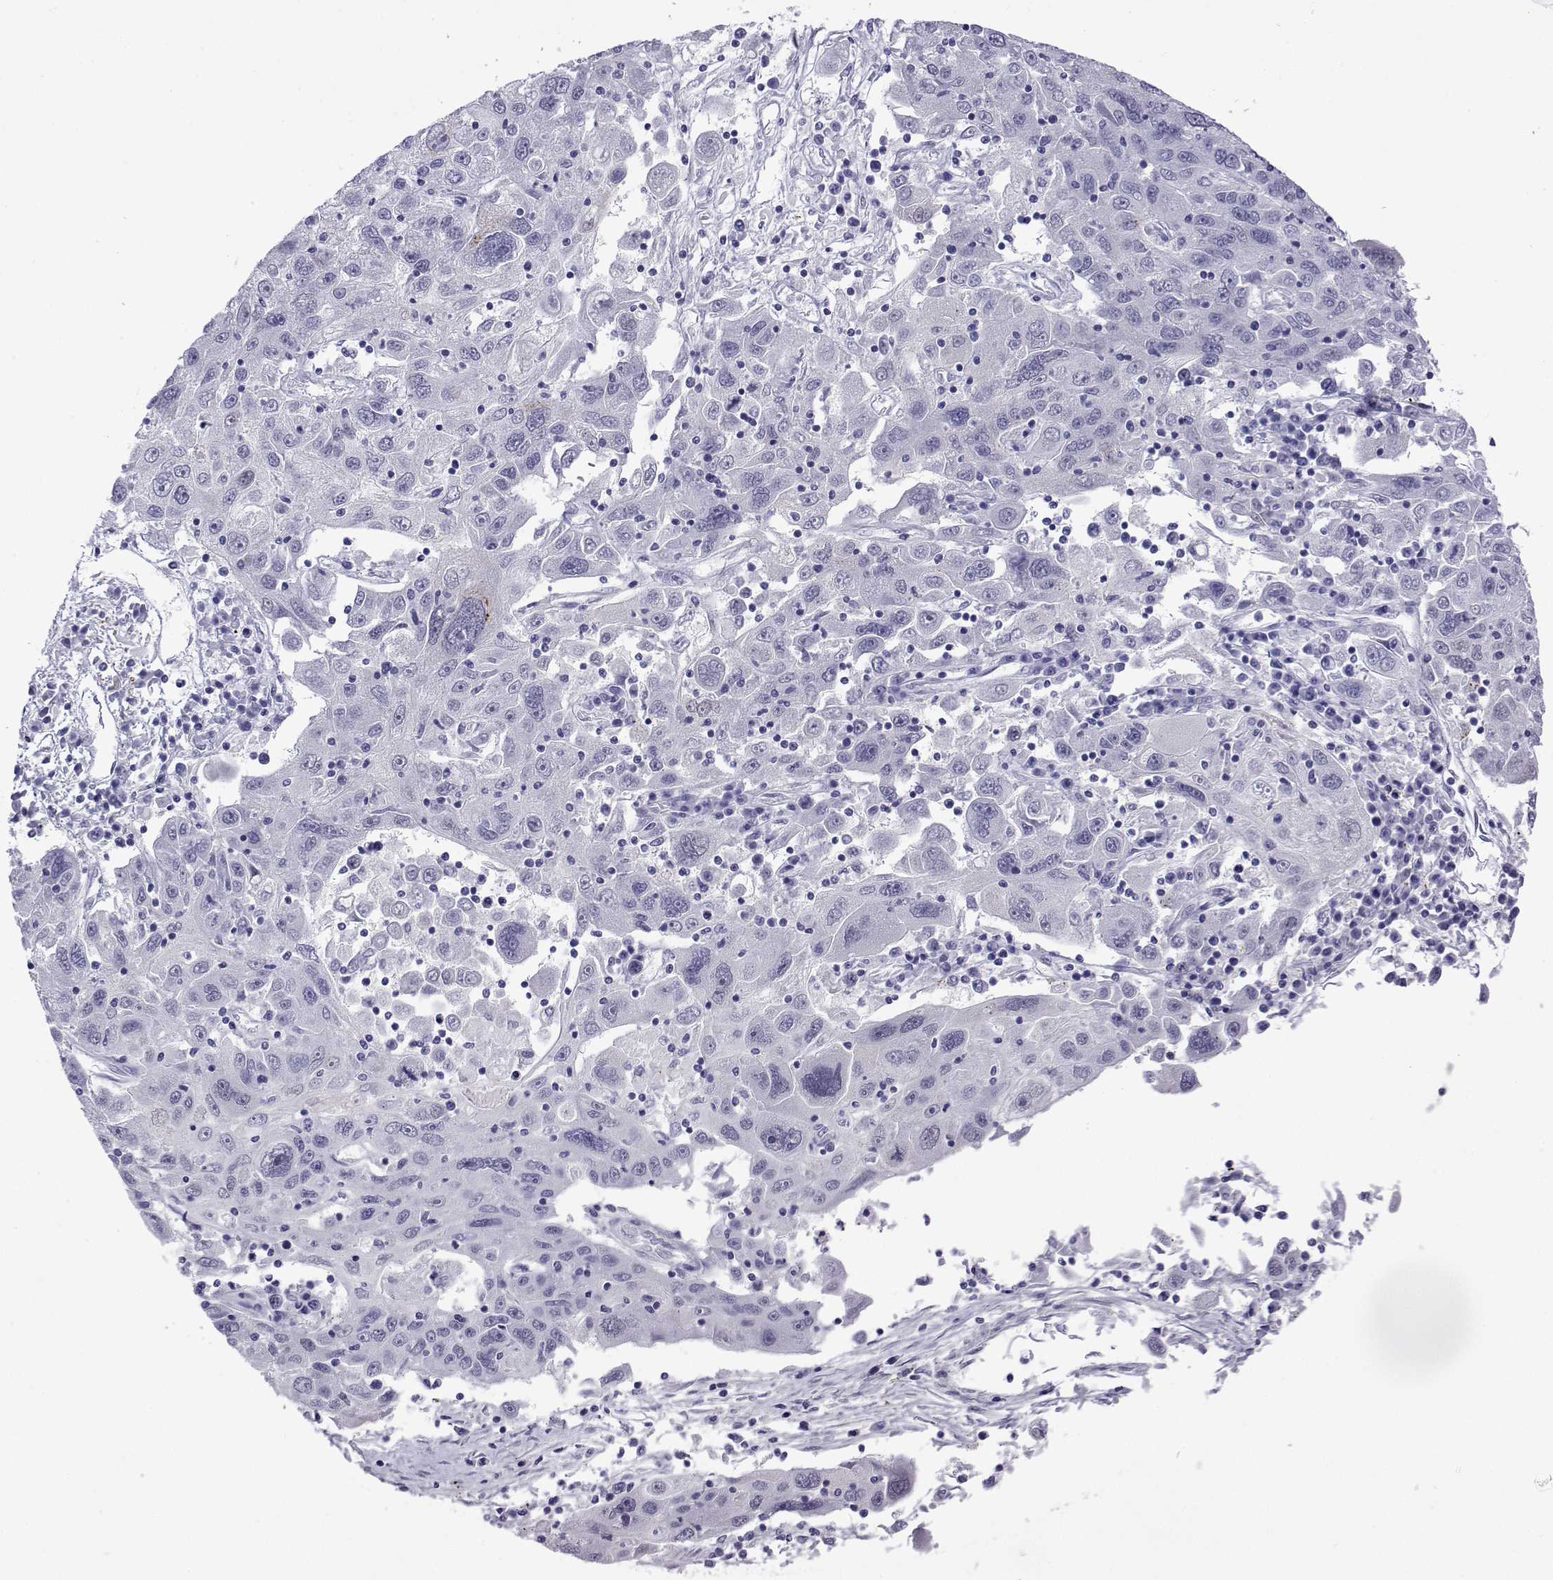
{"staining": {"intensity": "negative", "quantity": "none", "location": "none"}, "tissue": "stomach cancer", "cell_type": "Tumor cells", "image_type": "cancer", "snomed": [{"axis": "morphology", "description": "Adenocarcinoma, NOS"}, {"axis": "topography", "description": "Stomach"}], "caption": "The histopathology image displays no significant positivity in tumor cells of stomach adenocarcinoma.", "gene": "POLDIP3", "patient": {"sex": "male", "age": 56}}